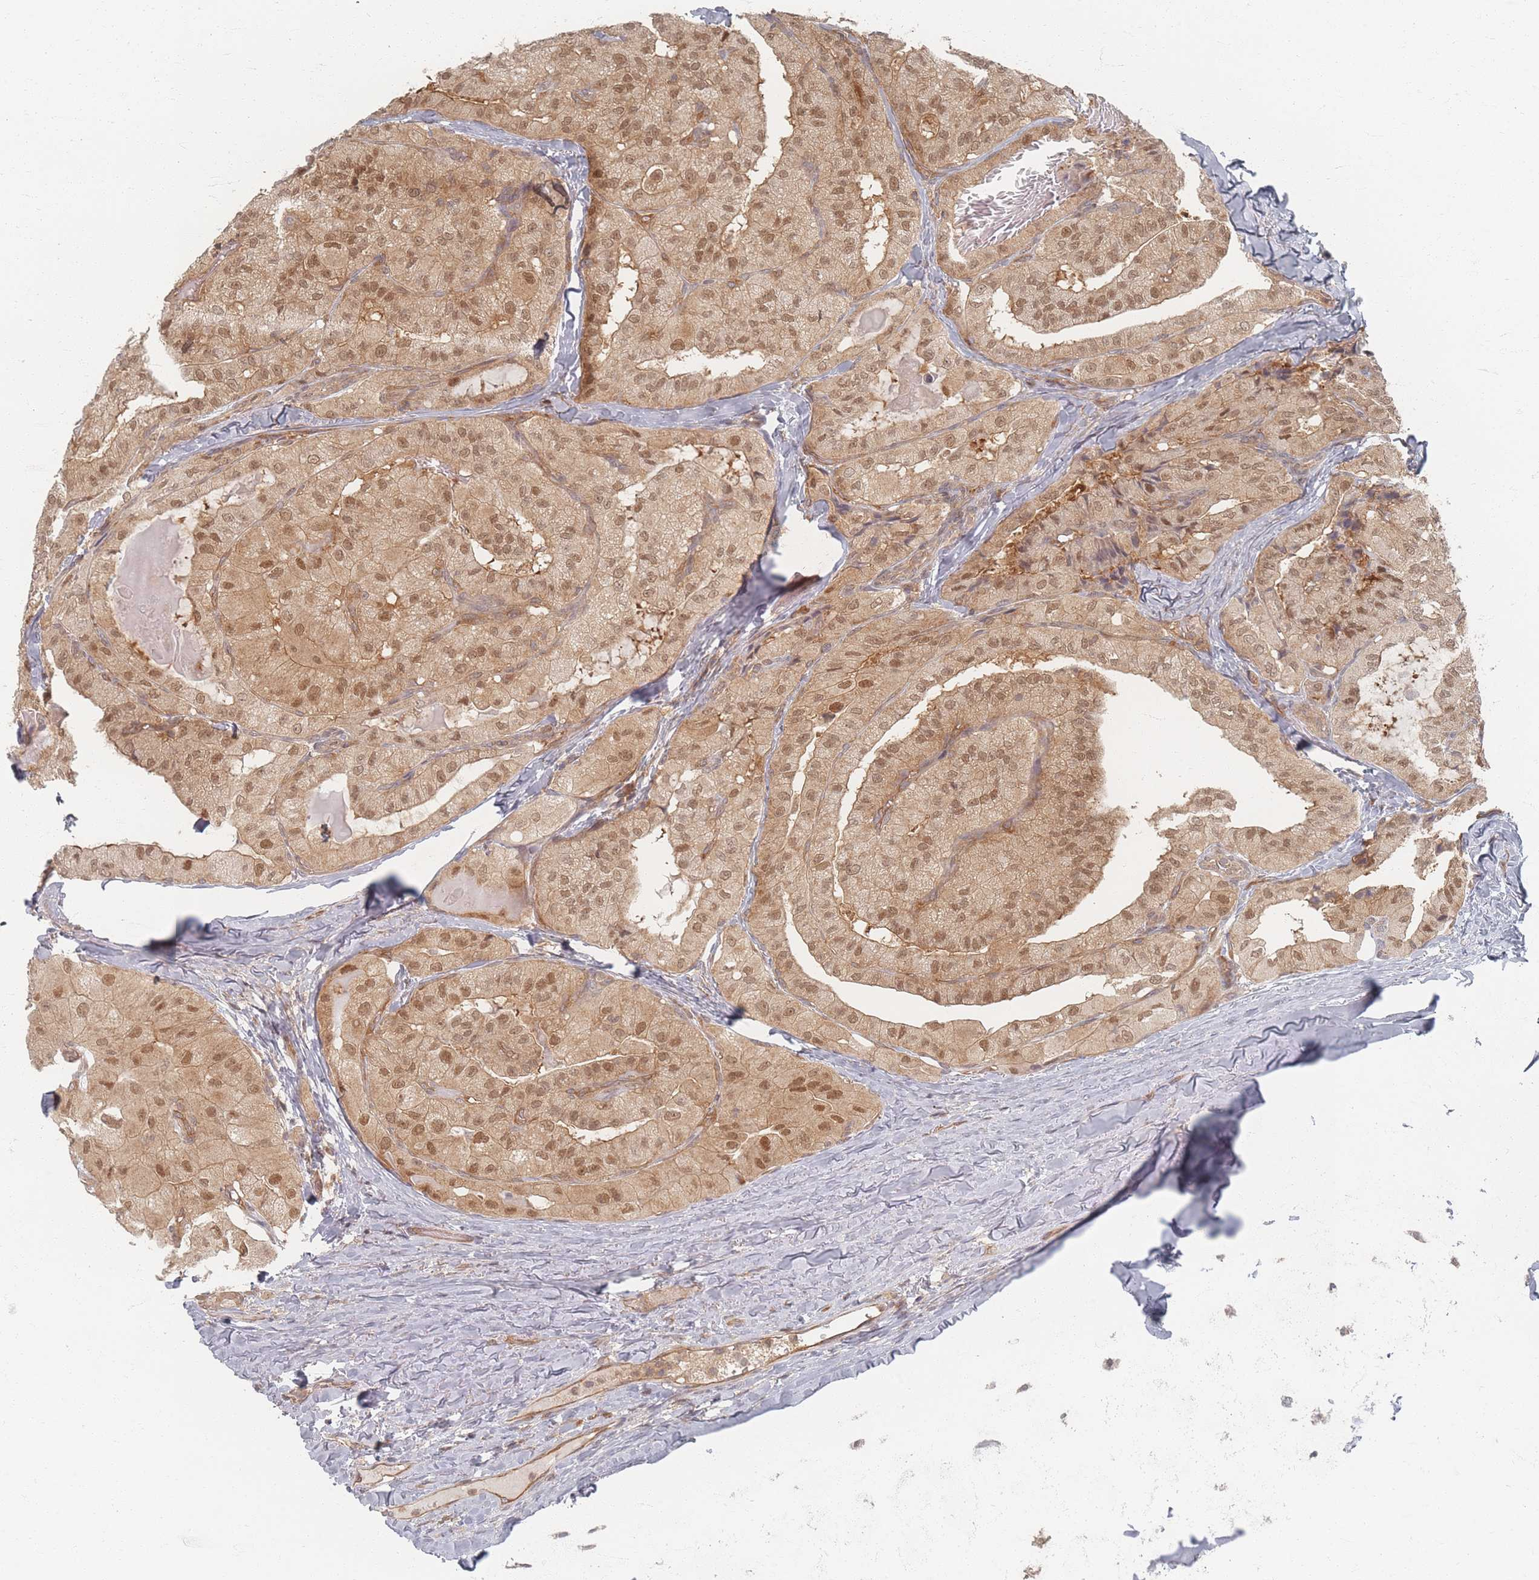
{"staining": {"intensity": "moderate", "quantity": ">75%", "location": "cytoplasmic/membranous,nuclear"}, "tissue": "thyroid cancer", "cell_type": "Tumor cells", "image_type": "cancer", "snomed": [{"axis": "morphology", "description": "Normal tissue, NOS"}, {"axis": "morphology", "description": "Papillary adenocarcinoma, NOS"}, {"axis": "topography", "description": "Thyroid gland"}], "caption": "Immunohistochemical staining of human thyroid cancer (papillary adenocarcinoma) shows medium levels of moderate cytoplasmic/membranous and nuclear expression in about >75% of tumor cells.", "gene": "PSMD9", "patient": {"sex": "female", "age": 59}}